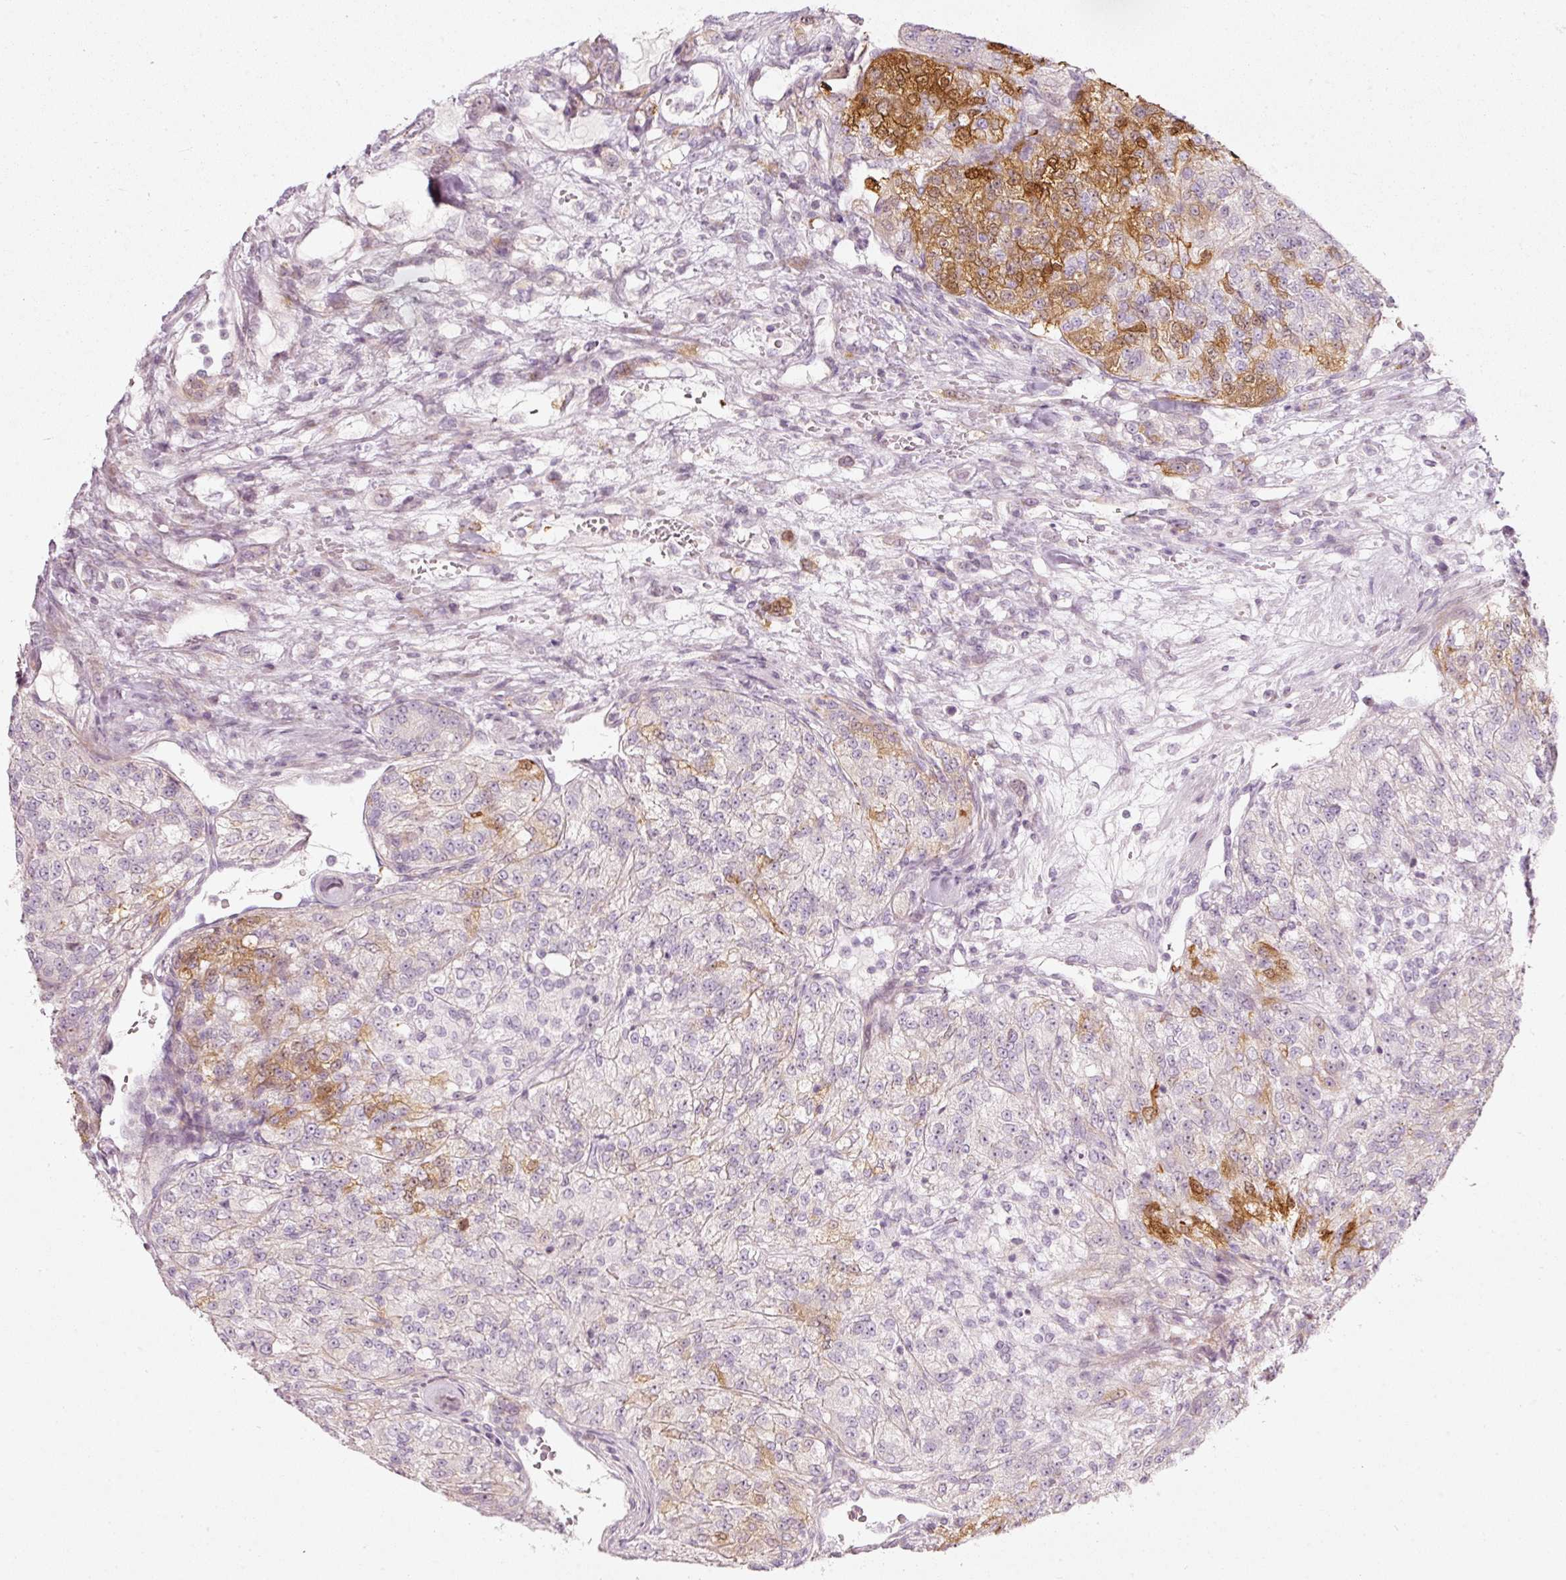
{"staining": {"intensity": "strong", "quantity": "<25%", "location": "cytoplasmic/membranous"}, "tissue": "renal cancer", "cell_type": "Tumor cells", "image_type": "cancer", "snomed": [{"axis": "morphology", "description": "Adenocarcinoma, NOS"}, {"axis": "topography", "description": "Kidney"}], "caption": "There is medium levels of strong cytoplasmic/membranous staining in tumor cells of adenocarcinoma (renal), as demonstrated by immunohistochemical staining (brown color).", "gene": "SLC20A1", "patient": {"sex": "female", "age": 63}}